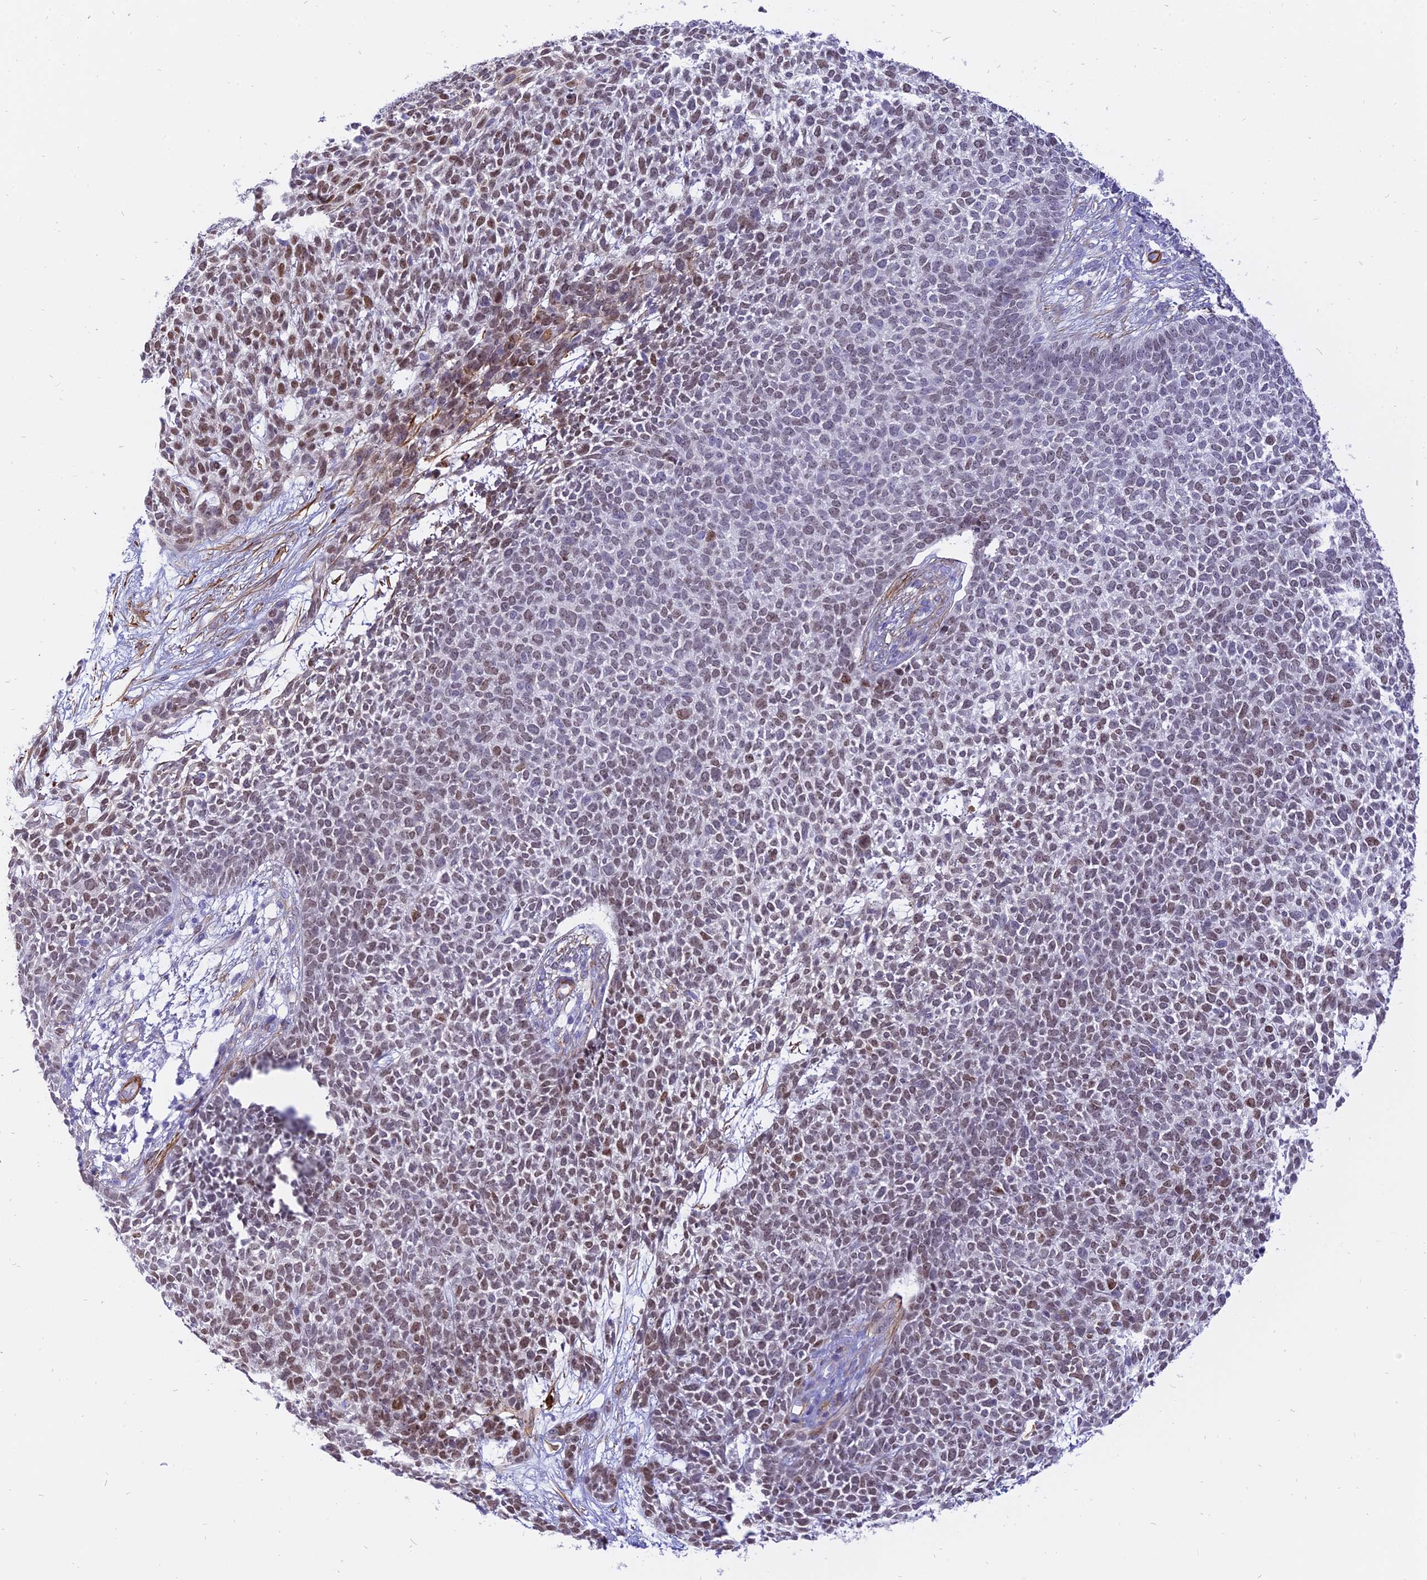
{"staining": {"intensity": "moderate", "quantity": "25%-75%", "location": "nuclear"}, "tissue": "skin cancer", "cell_type": "Tumor cells", "image_type": "cancer", "snomed": [{"axis": "morphology", "description": "Basal cell carcinoma"}, {"axis": "topography", "description": "Skin"}], "caption": "Brown immunohistochemical staining in human skin basal cell carcinoma demonstrates moderate nuclear positivity in about 25%-75% of tumor cells. (DAB = brown stain, brightfield microscopy at high magnification).", "gene": "CENPV", "patient": {"sex": "female", "age": 84}}